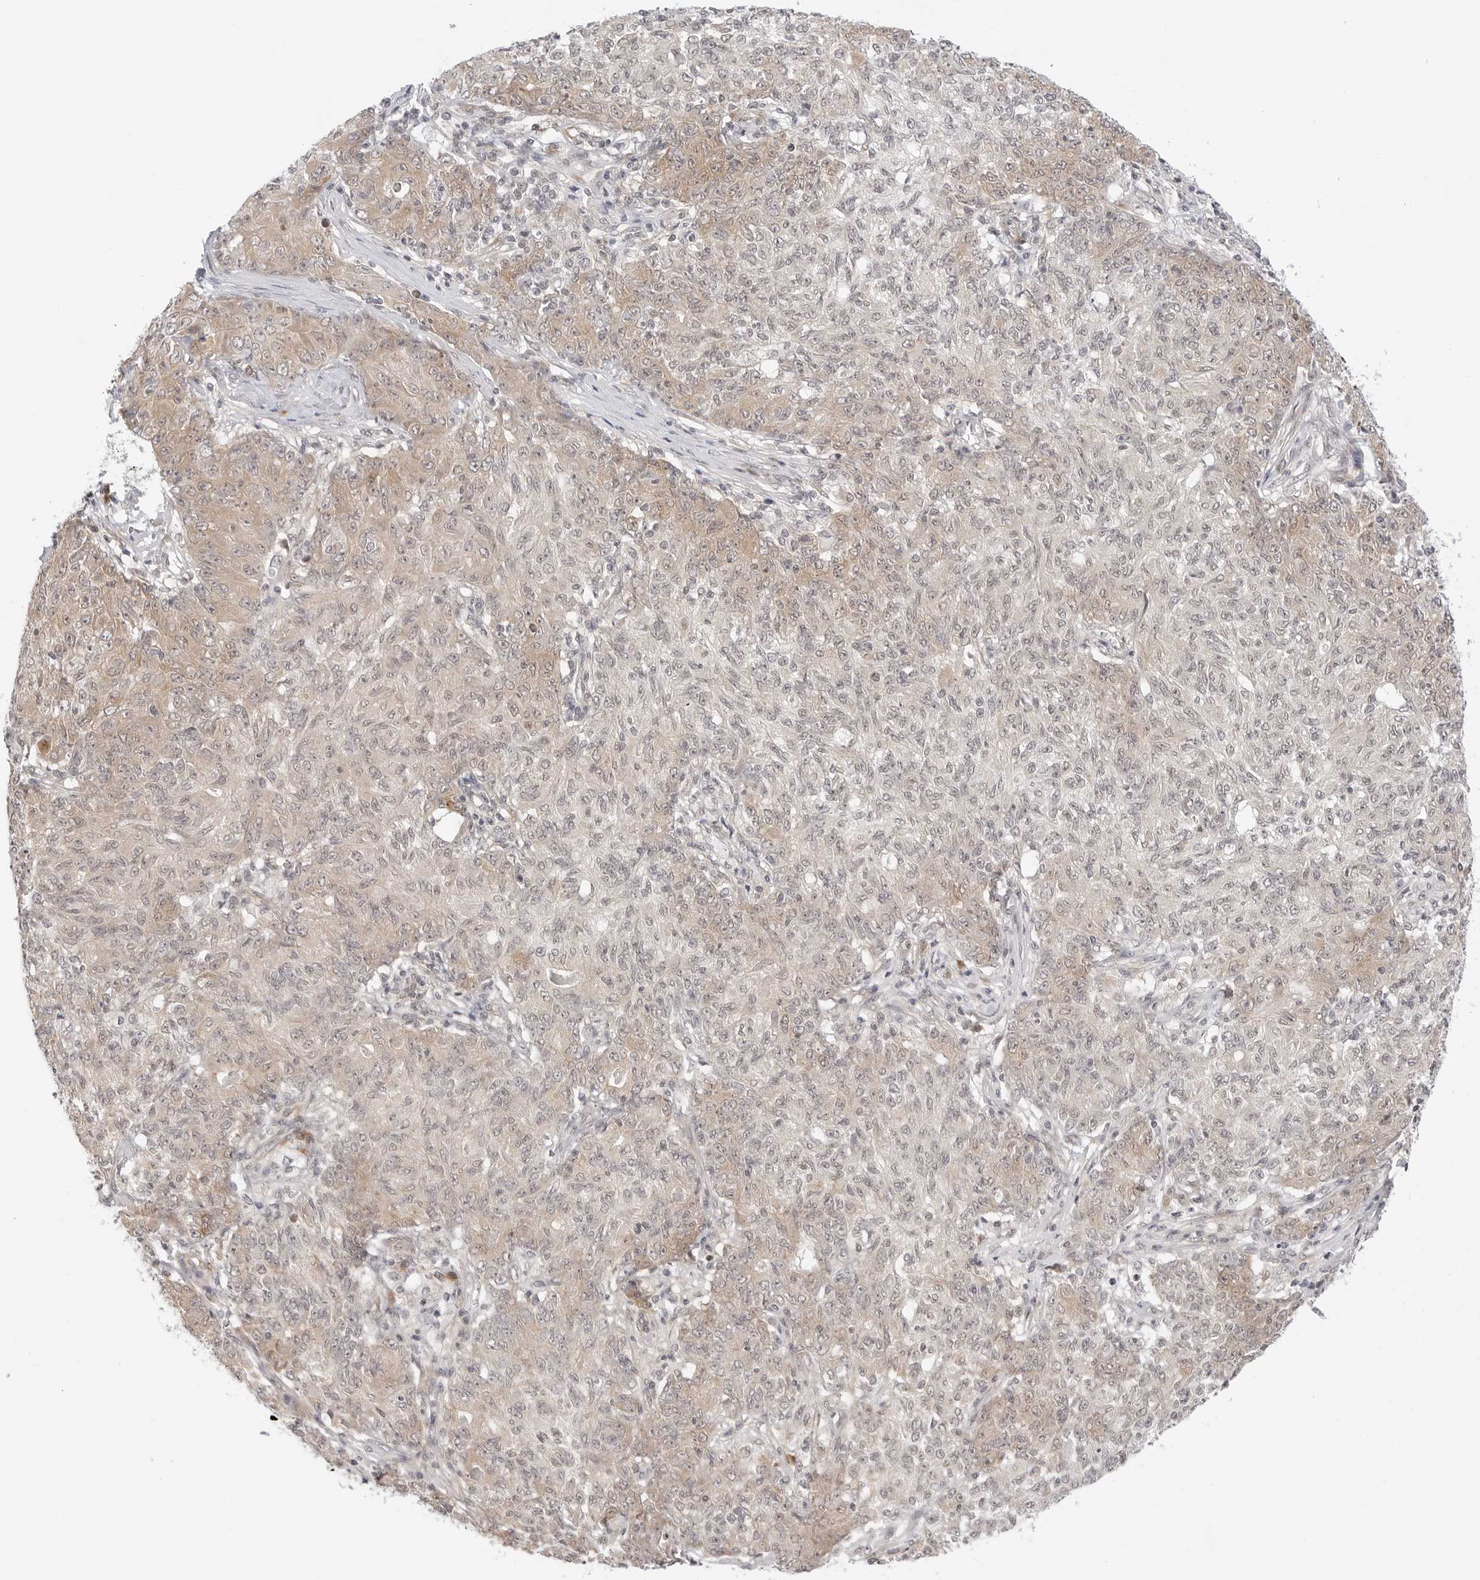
{"staining": {"intensity": "weak", "quantity": ">75%", "location": "cytoplasmic/membranous"}, "tissue": "ovarian cancer", "cell_type": "Tumor cells", "image_type": "cancer", "snomed": [{"axis": "morphology", "description": "Carcinoma, endometroid"}, {"axis": "topography", "description": "Ovary"}], "caption": "Brown immunohistochemical staining in ovarian cancer (endometroid carcinoma) demonstrates weak cytoplasmic/membranous positivity in about >75% of tumor cells.", "gene": "TCP1", "patient": {"sex": "female", "age": 42}}